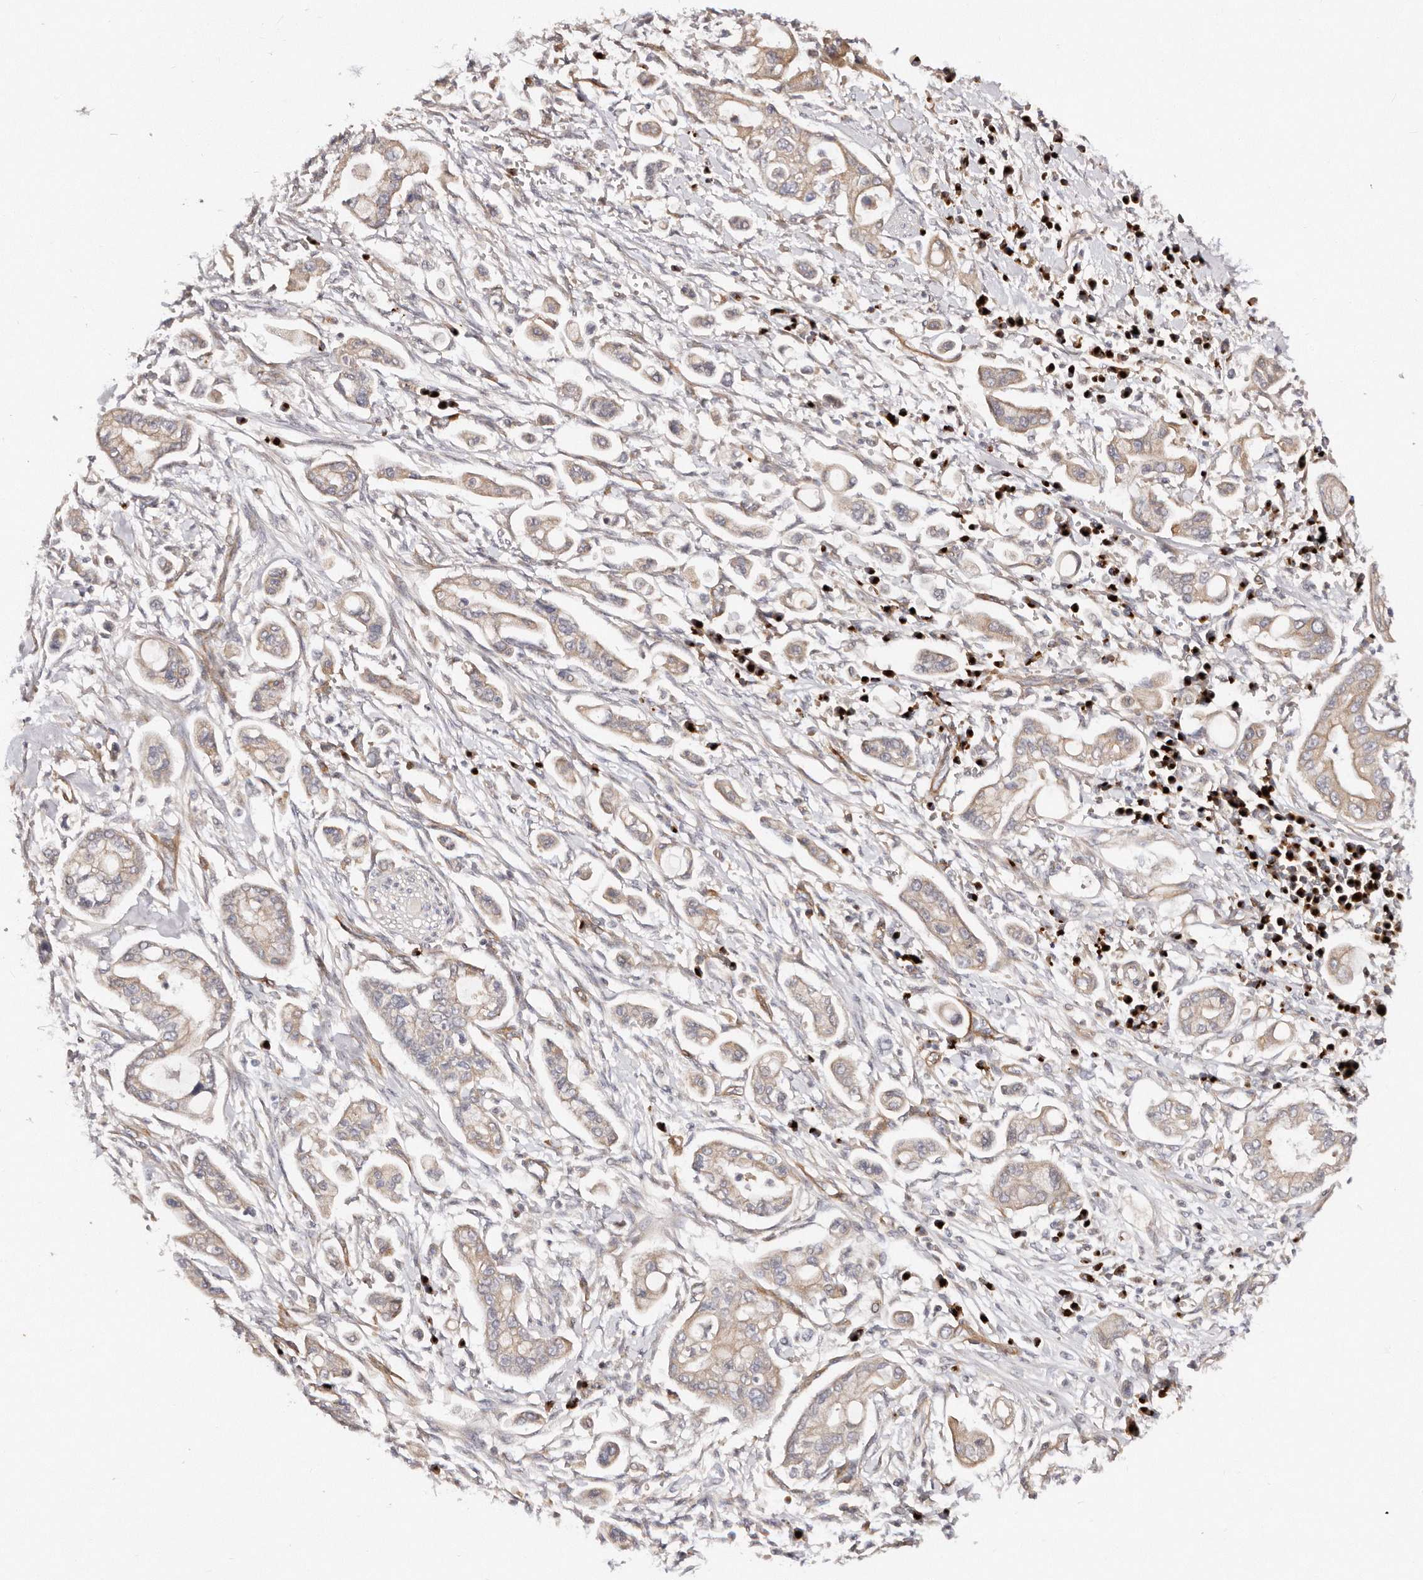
{"staining": {"intensity": "weak", "quantity": ">75%", "location": "cytoplasmic/membranous"}, "tissue": "pancreatic cancer", "cell_type": "Tumor cells", "image_type": "cancer", "snomed": [{"axis": "morphology", "description": "Adenocarcinoma, NOS"}, {"axis": "topography", "description": "Pancreas"}], "caption": "Immunohistochemical staining of pancreatic cancer (adenocarcinoma) displays weak cytoplasmic/membranous protein expression in about >75% of tumor cells.", "gene": "DACT2", "patient": {"sex": "male", "age": 68}}